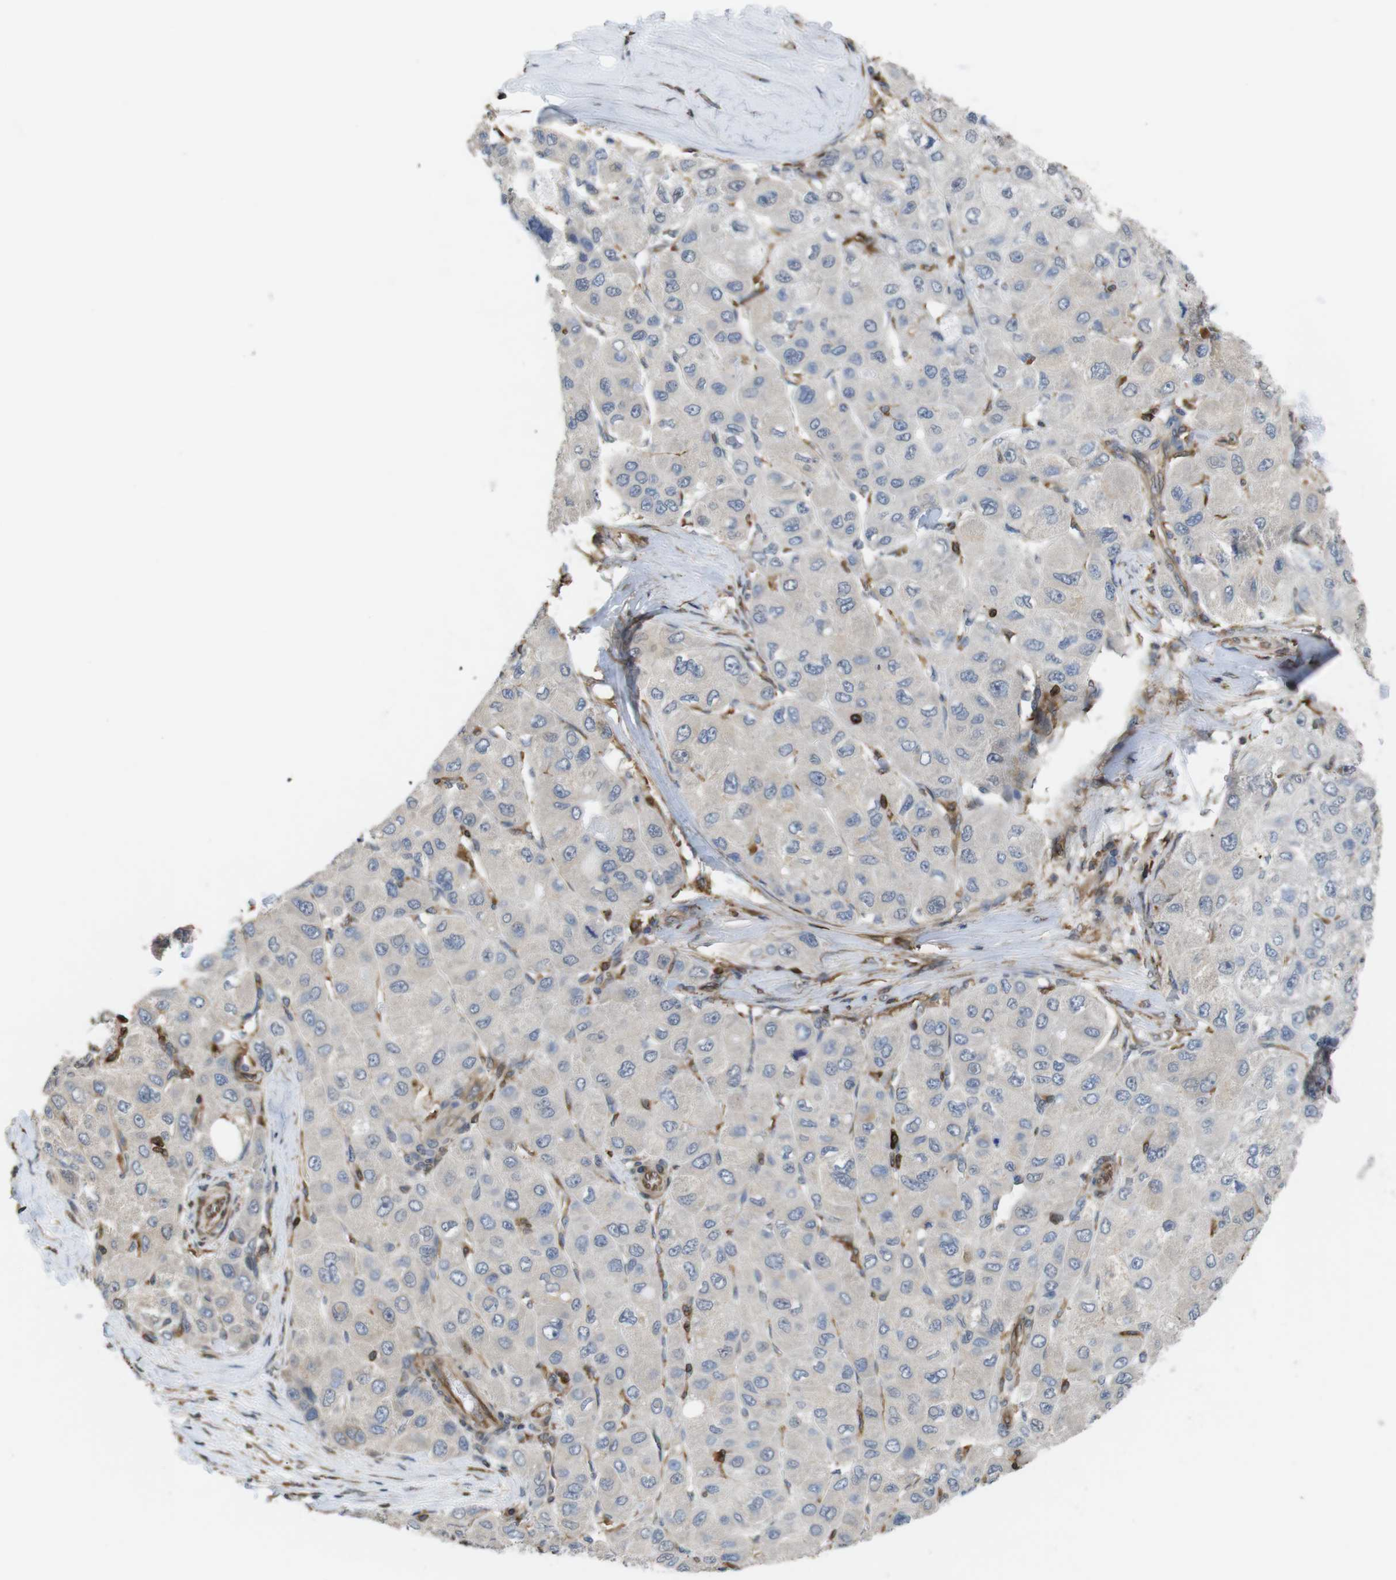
{"staining": {"intensity": "weak", "quantity": ">75%", "location": "cytoplasmic/membranous"}, "tissue": "liver cancer", "cell_type": "Tumor cells", "image_type": "cancer", "snomed": [{"axis": "morphology", "description": "Carcinoma, Hepatocellular, NOS"}, {"axis": "topography", "description": "Liver"}], "caption": "A brown stain highlights weak cytoplasmic/membranous positivity of a protein in human liver hepatocellular carcinoma tumor cells.", "gene": "ARL6IP5", "patient": {"sex": "male", "age": 80}}